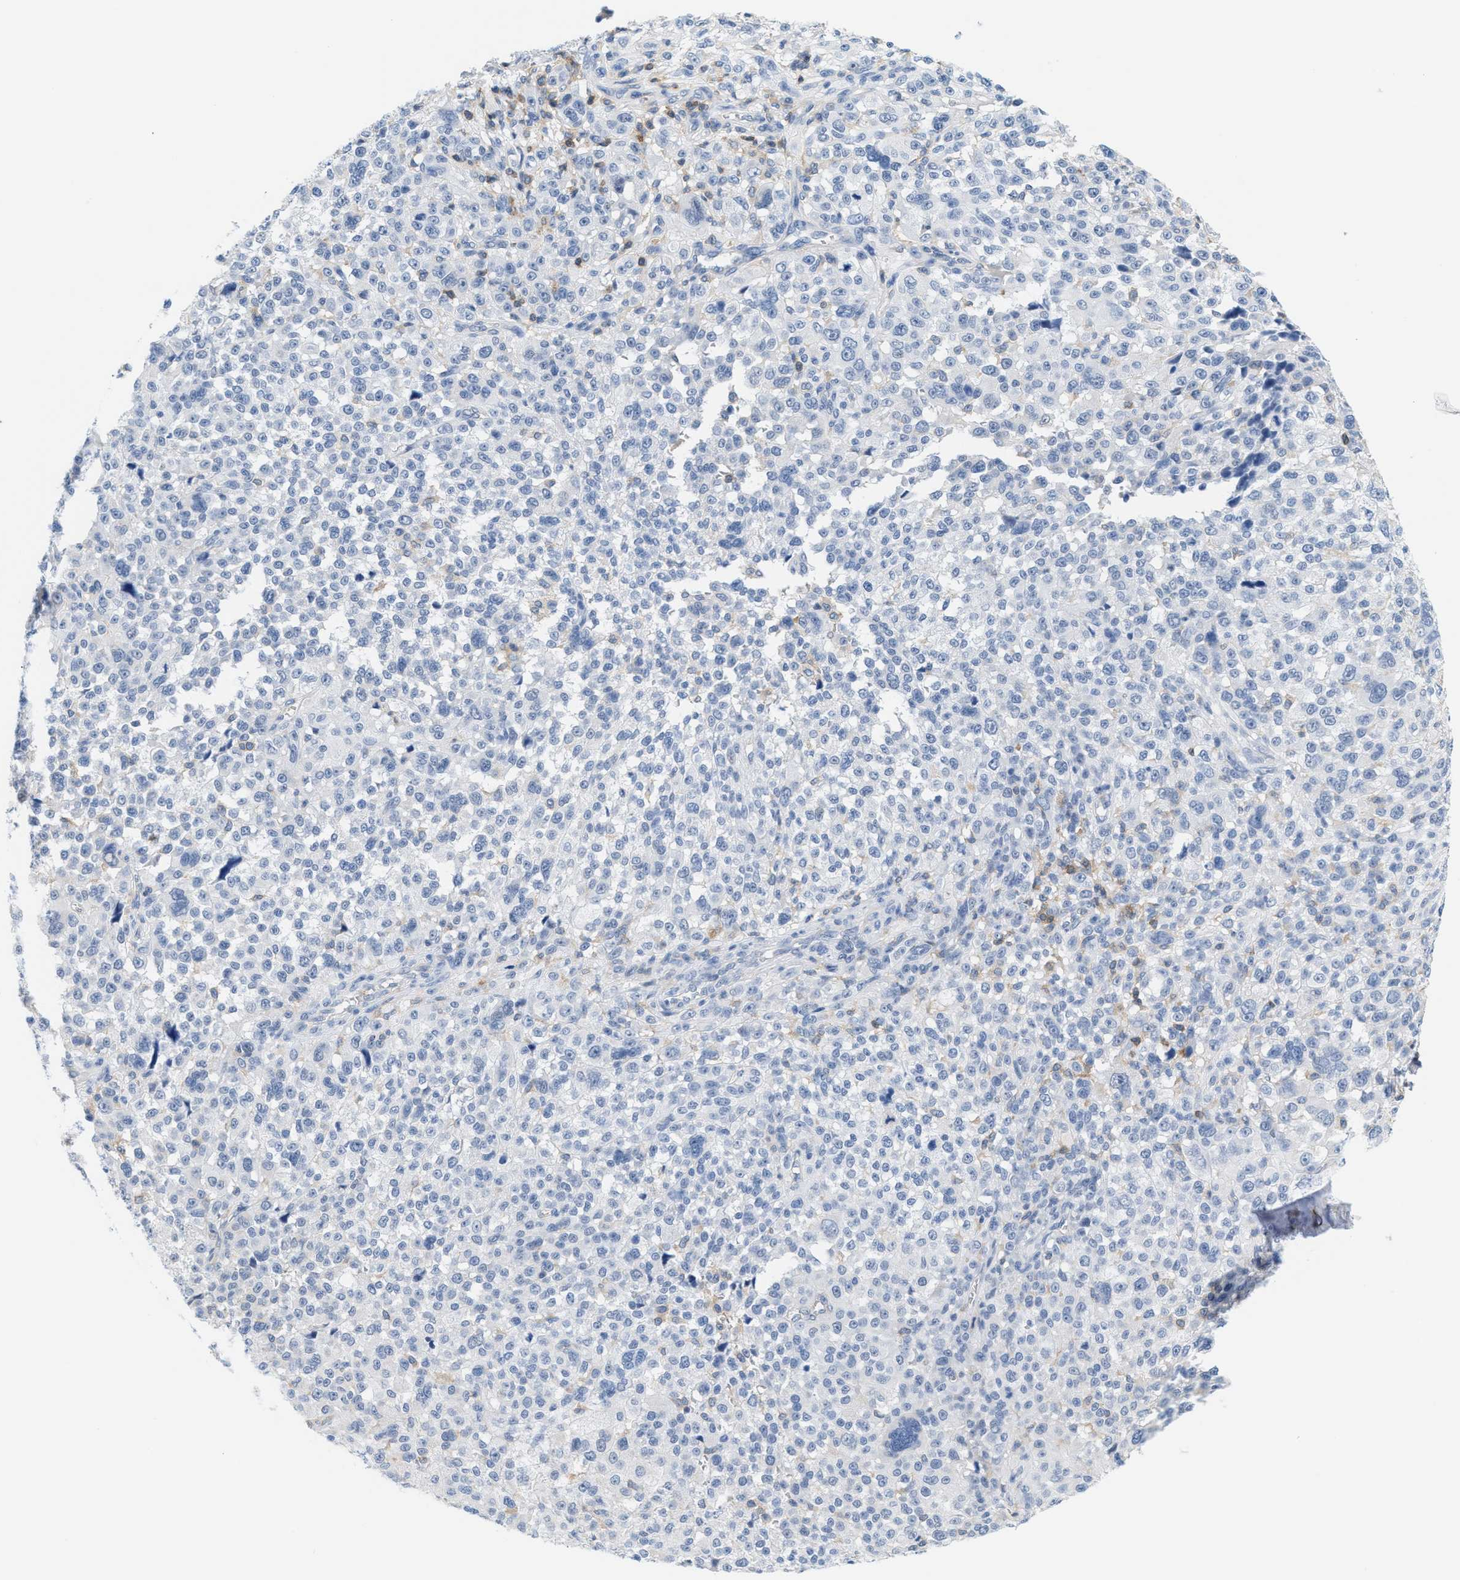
{"staining": {"intensity": "negative", "quantity": "none", "location": "none"}, "tissue": "melanoma", "cell_type": "Tumor cells", "image_type": "cancer", "snomed": [{"axis": "morphology", "description": "Malignant melanoma, NOS"}, {"axis": "topography", "description": "Skin"}], "caption": "Micrograph shows no protein staining in tumor cells of melanoma tissue.", "gene": "IL16", "patient": {"sex": "female", "age": 55}}